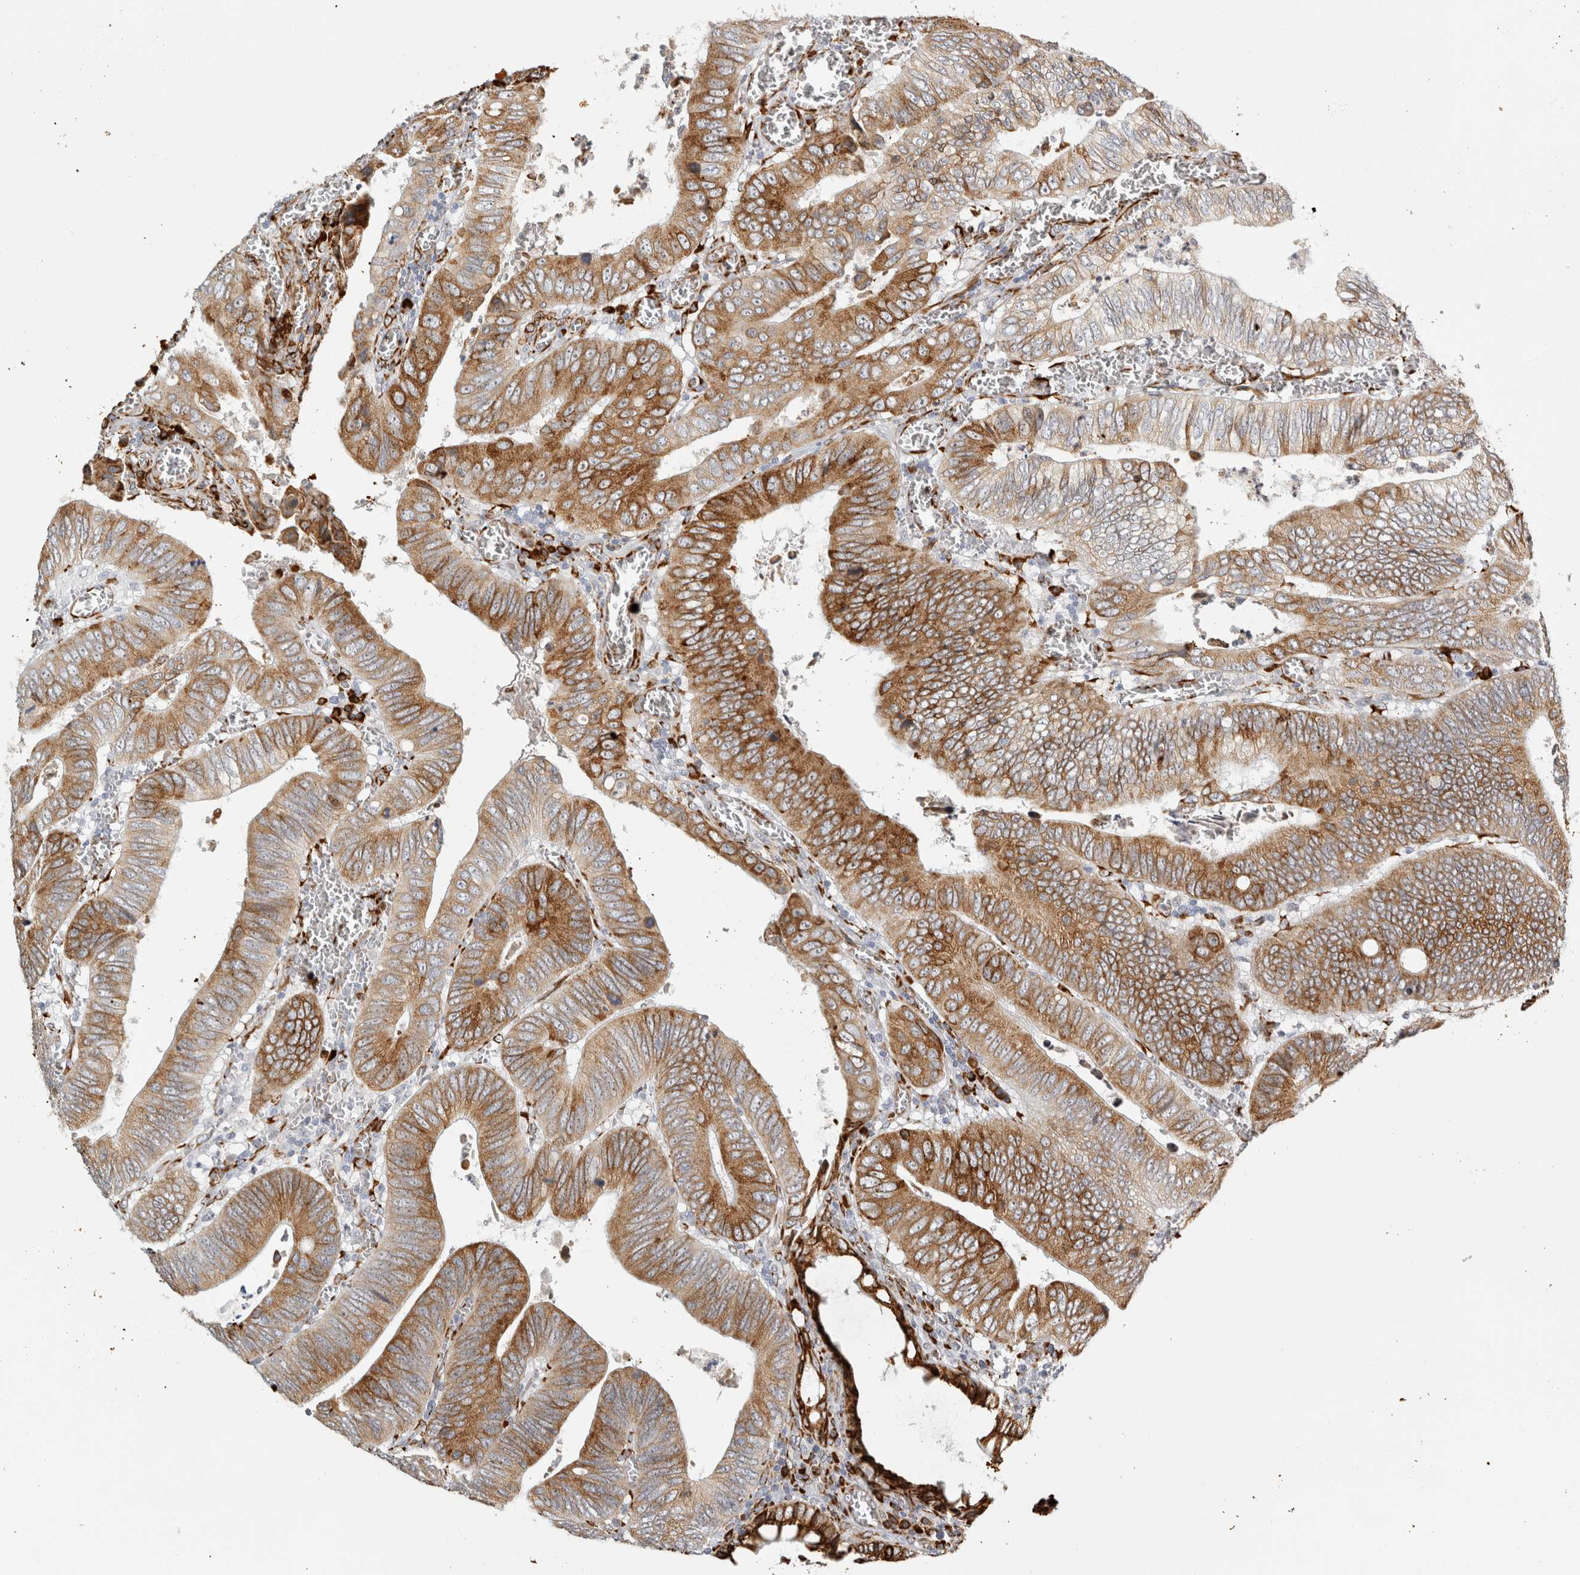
{"staining": {"intensity": "moderate", "quantity": ">75%", "location": "cytoplasmic/membranous"}, "tissue": "colorectal cancer", "cell_type": "Tumor cells", "image_type": "cancer", "snomed": [{"axis": "morphology", "description": "Inflammation, NOS"}, {"axis": "morphology", "description": "Adenocarcinoma, NOS"}, {"axis": "topography", "description": "Colon"}], "caption": "Colorectal adenocarcinoma stained with a protein marker shows moderate staining in tumor cells.", "gene": "OSTN", "patient": {"sex": "male", "age": 72}}